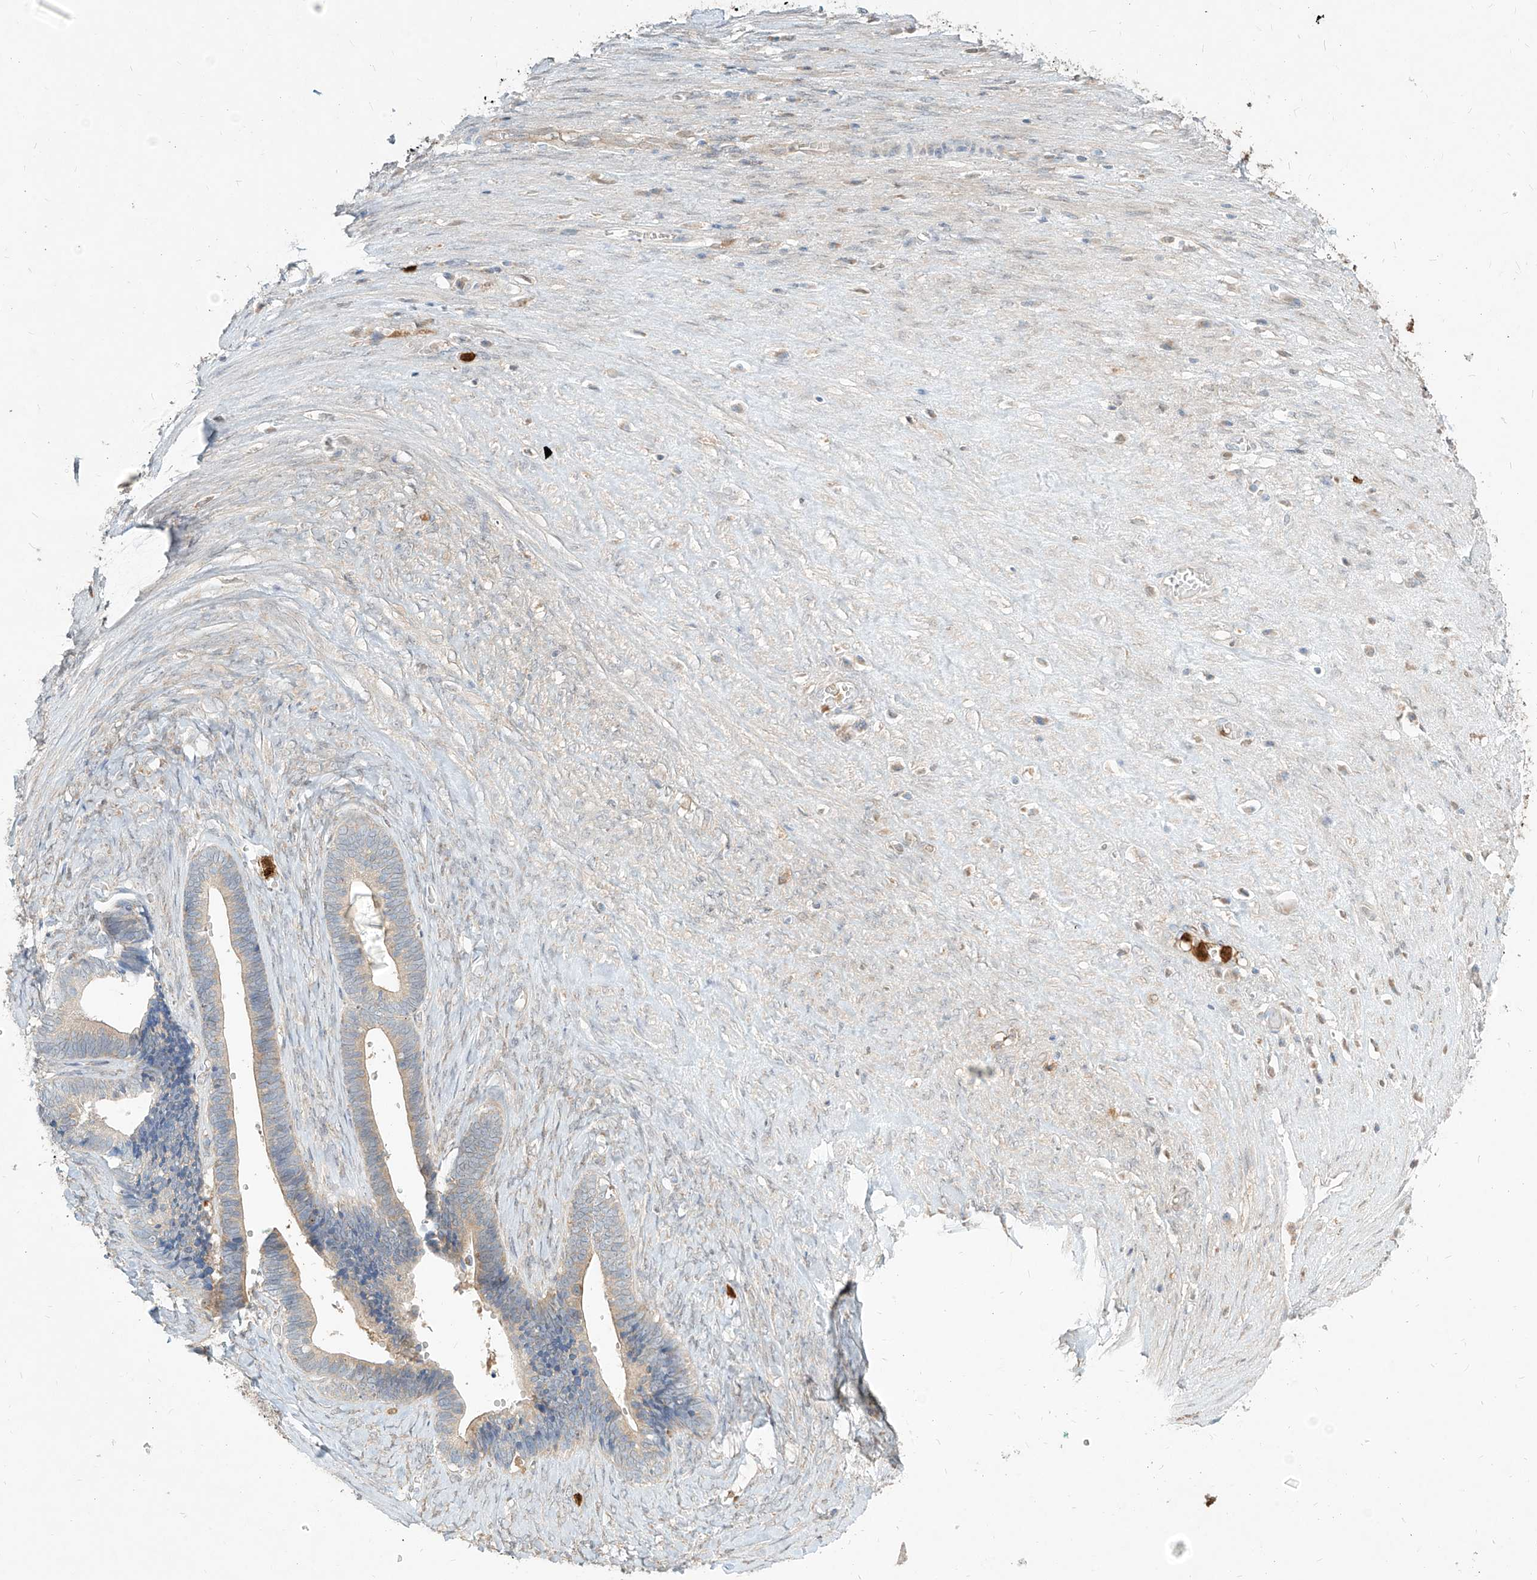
{"staining": {"intensity": "weak", "quantity": "<25%", "location": "cytoplasmic/membranous"}, "tissue": "ovarian cancer", "cell_type": "Tumor cells", "image_type": "cancer", "snomed": [{"axis": "morphology", "description": "Cystadenocarcinoma, serous, NOS"}, {"axis": "topography", "description": "Ovary"}], "caption": "Micrograph shows no protein expression in tumor cells of ovarian cancer tissue.", "gene": "PGD", "patient": {"sex": "female", "age": 56}}